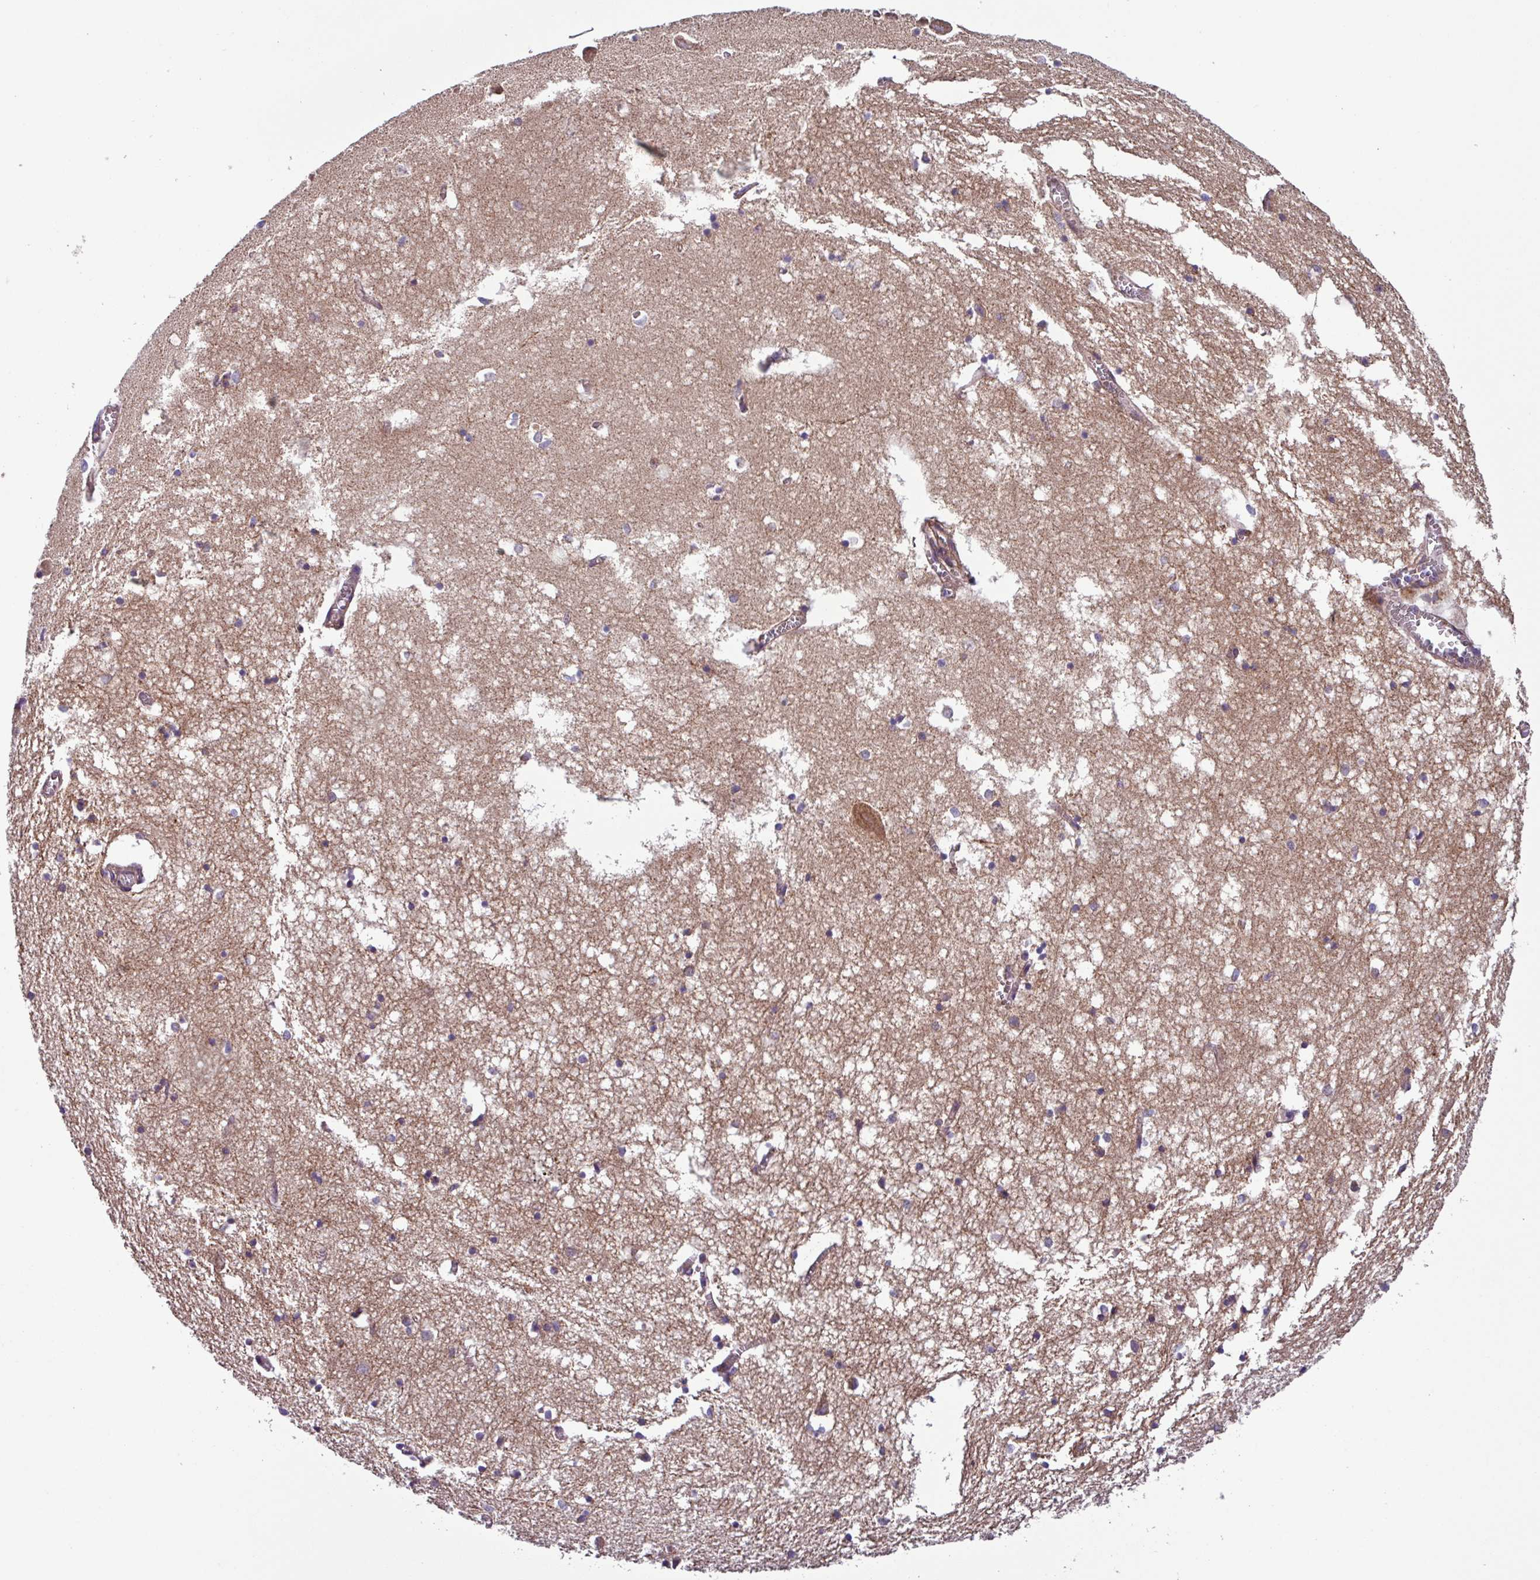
{"staining": {"intensity": "moderate", "quantity": "<25%", "location": "cytoplasmic/membranous"}, "tissue": "hippocampus", "cell_type": "Glial cells", "image_type": "normal", "snomed": [{"axis": "morphology", "description": "Normal tissue, NOS"}, {"axis": "topography", "description": "Hippocampus"}], "caption": "This photomicrograph demonstrates unremarkable hippocampus stained with IHC to label a protein in brown. The cytoplasmic/membranous of glial cells show moderate positivity for the protein. Nuclei are counter-stained blue.", "gene": "PLEKHD1", "patient": {"sex": "male", "age": 70}}